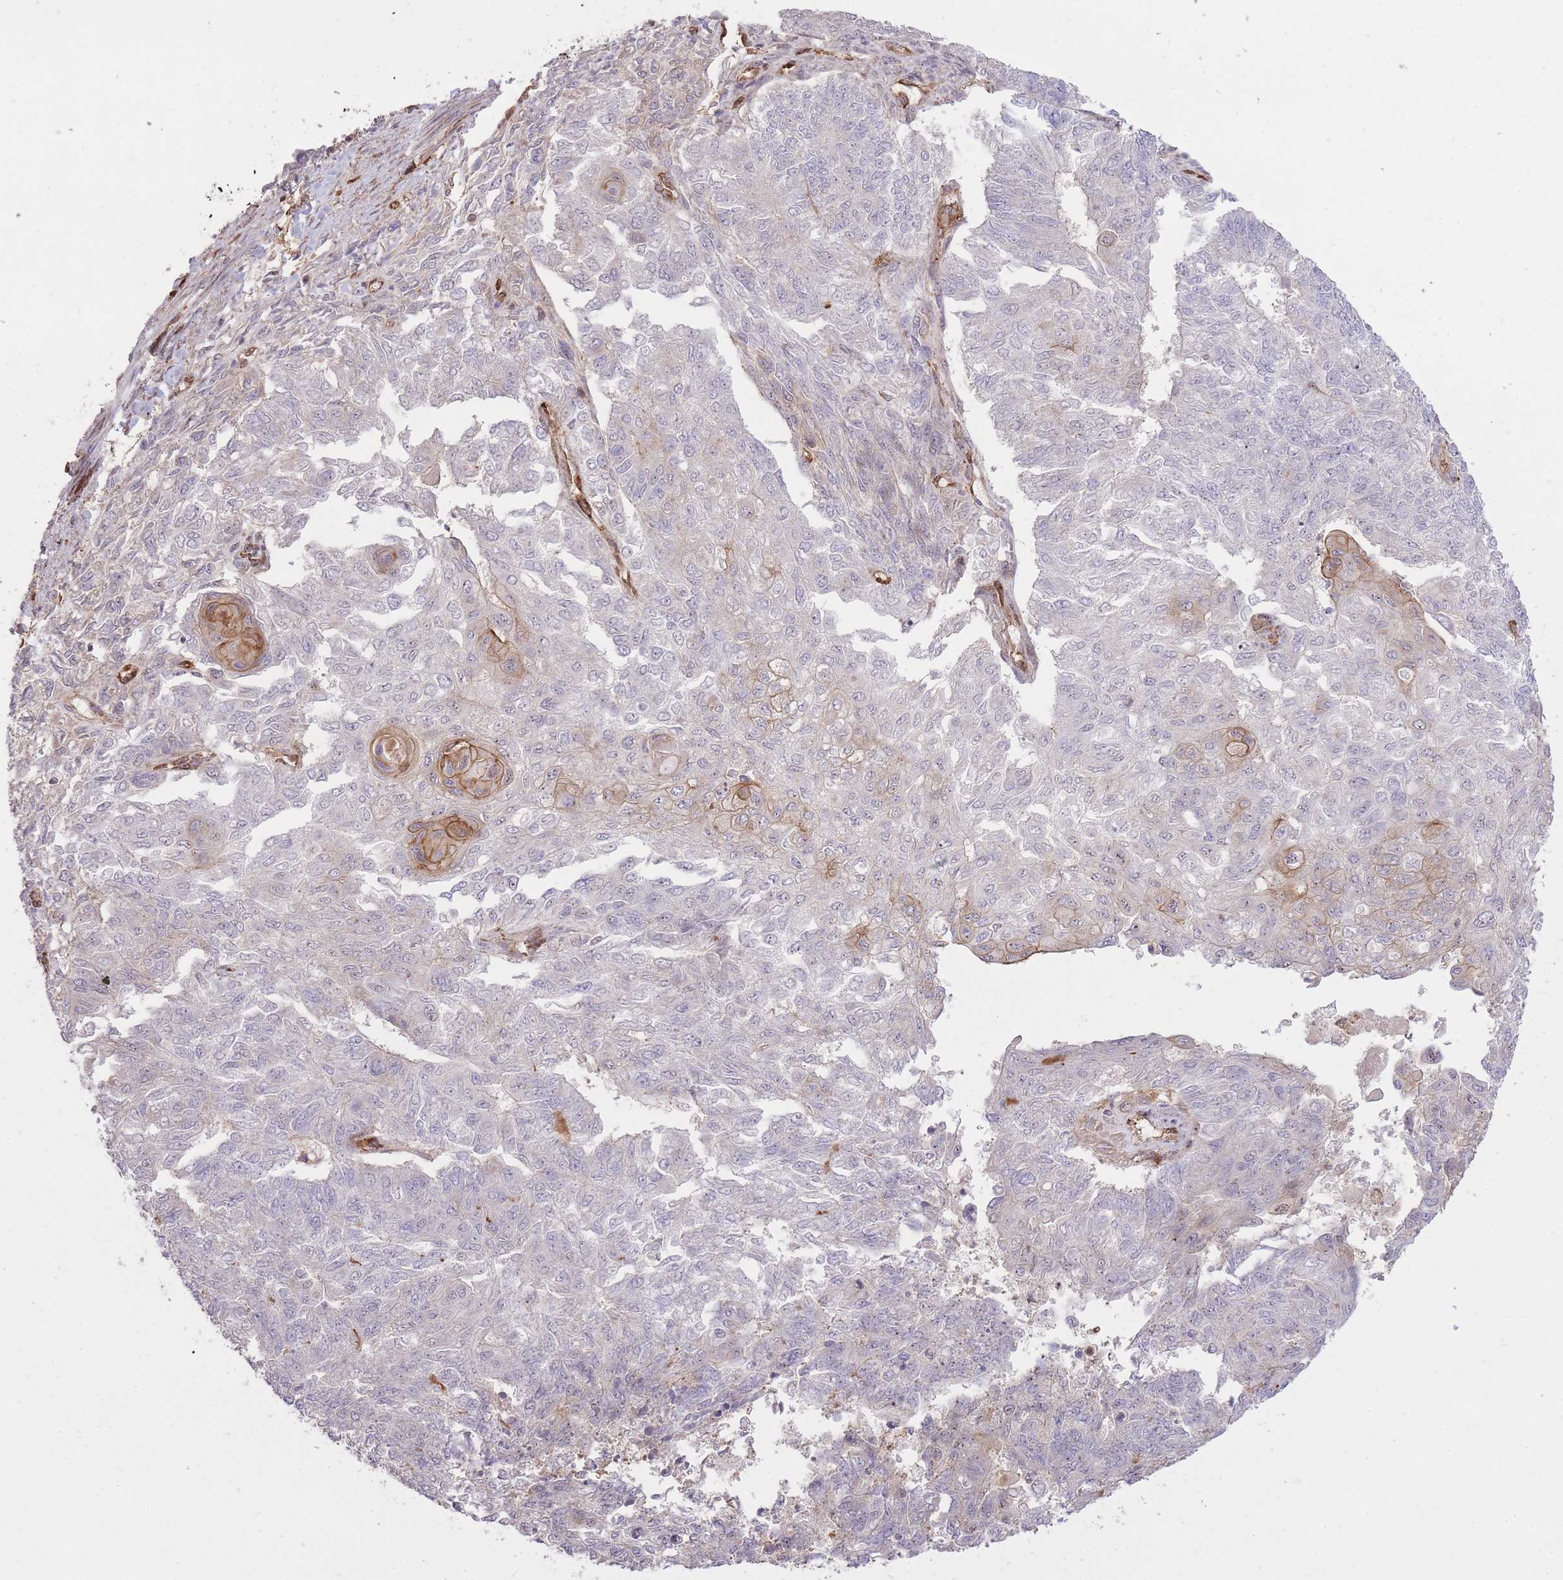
{"staining": {"intensity": "moderate", "quantity": "<25%", "location": "cytoplasmic/membranous"}, "tissue": "endometrial cancer", "cell_type": "Tumor cells", "image_type": "cancer", "snomed": [{"axis": "morphology", "description": "Adenocarcinoma, NOS"}, {"axis": "topography", "description": "Endometrium"}], "caption": "Endometrial adenocarcinoma stained for a protein (brown) demonstrates moderate cytoplasmic/membranous positive positivity in approximately <25% of tumor cells.", "gene": "PLD1", "patient": {"sex": "female", "age": 32}}